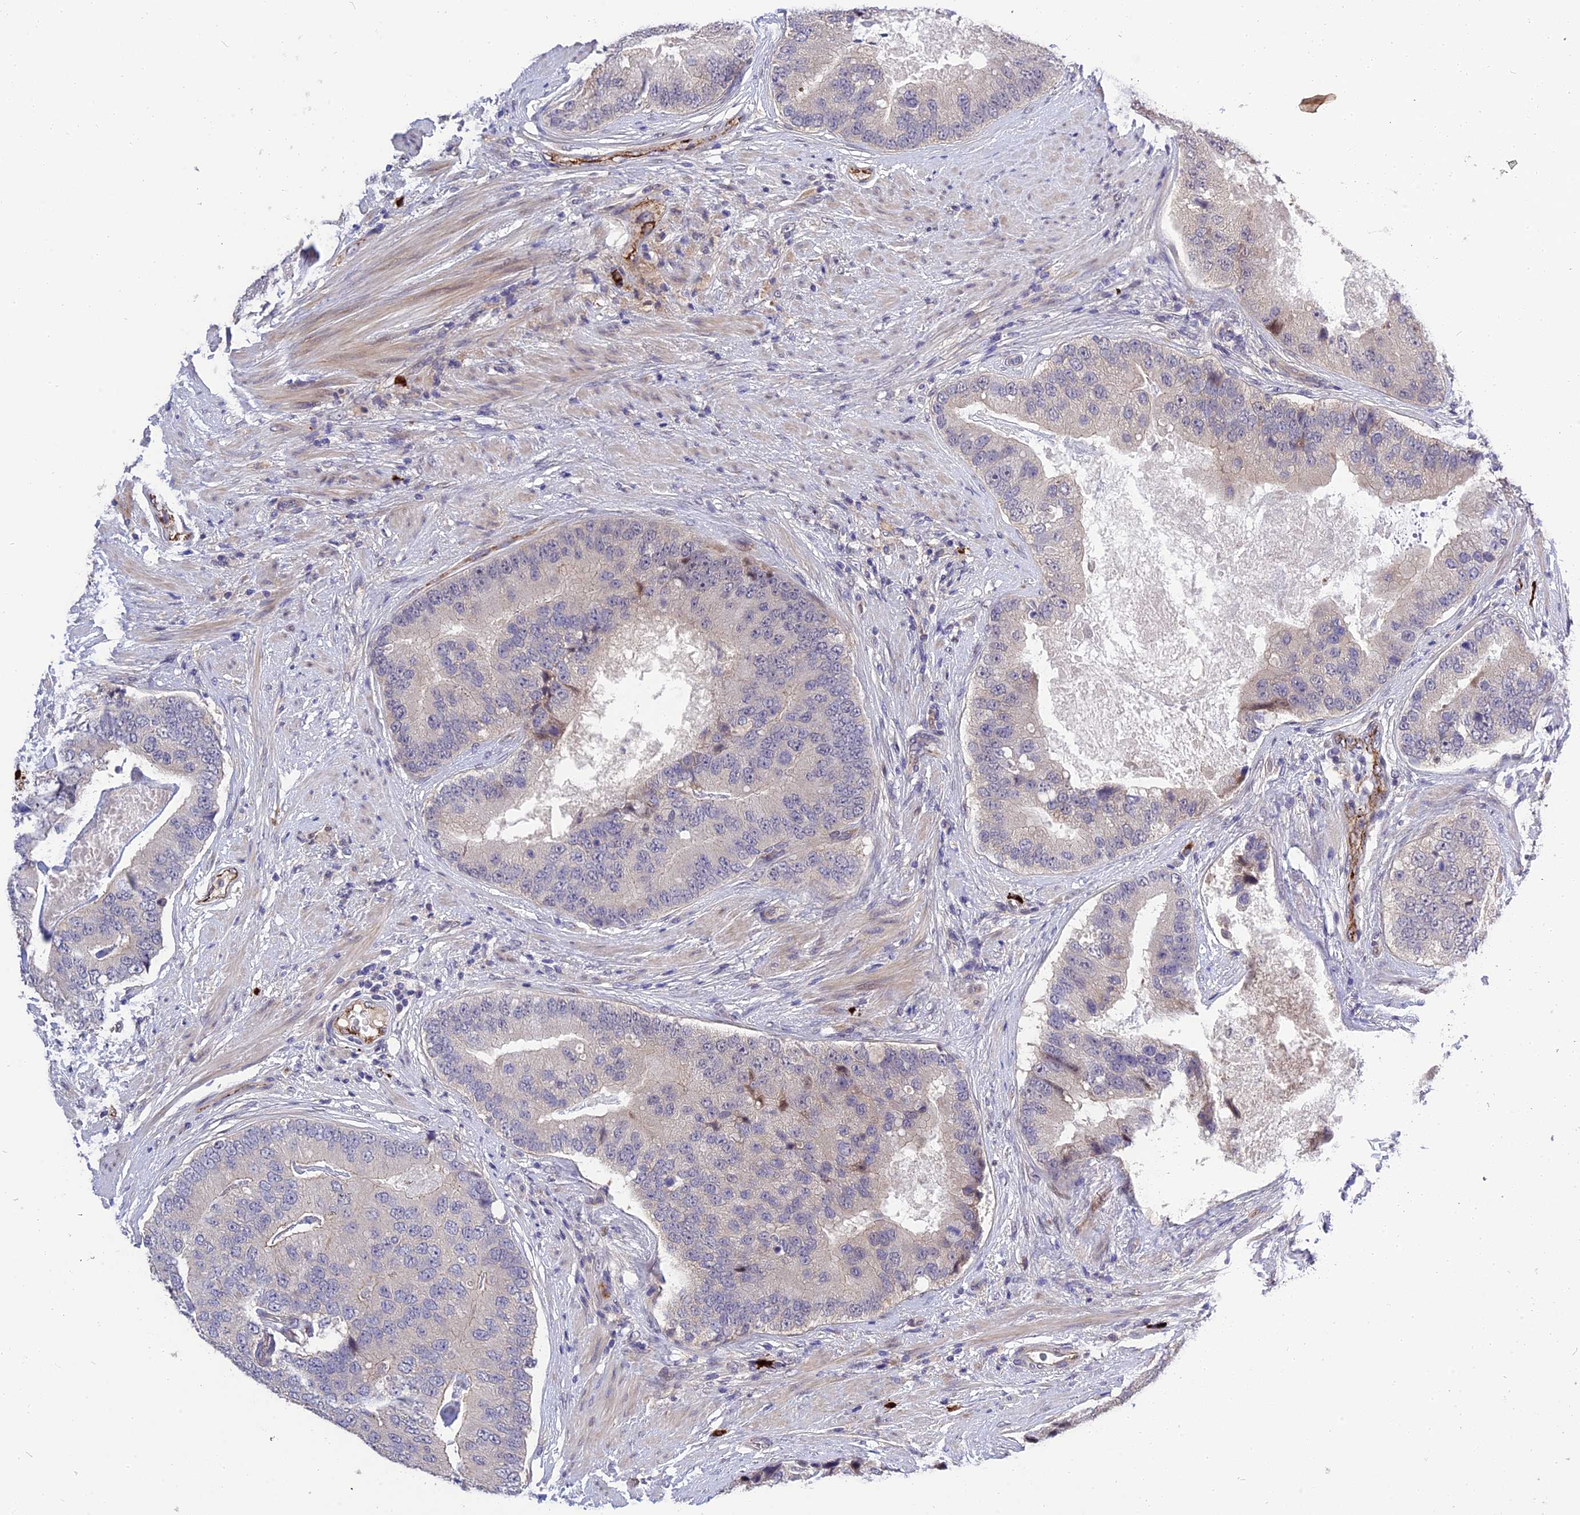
{"staining": {"intensity": "negative", "quantity": "none", "location": "none"}, "tissue": "prostate cancer", "cell_type": "Tumor cells", "image_type": "cancer", "snomed": [{"axis": "morphology", "description": "Adenocarcinoma, High grade"}, {"axis": "topography", "description": "Prostate"}], "caption": "Micrograph shows no protein expression in tumor cells of prostate cancer (high-grade adenocarcinoma) tissue.", "gene": "MFSD2A", "patient": {"sex": "male", "age": 70}}